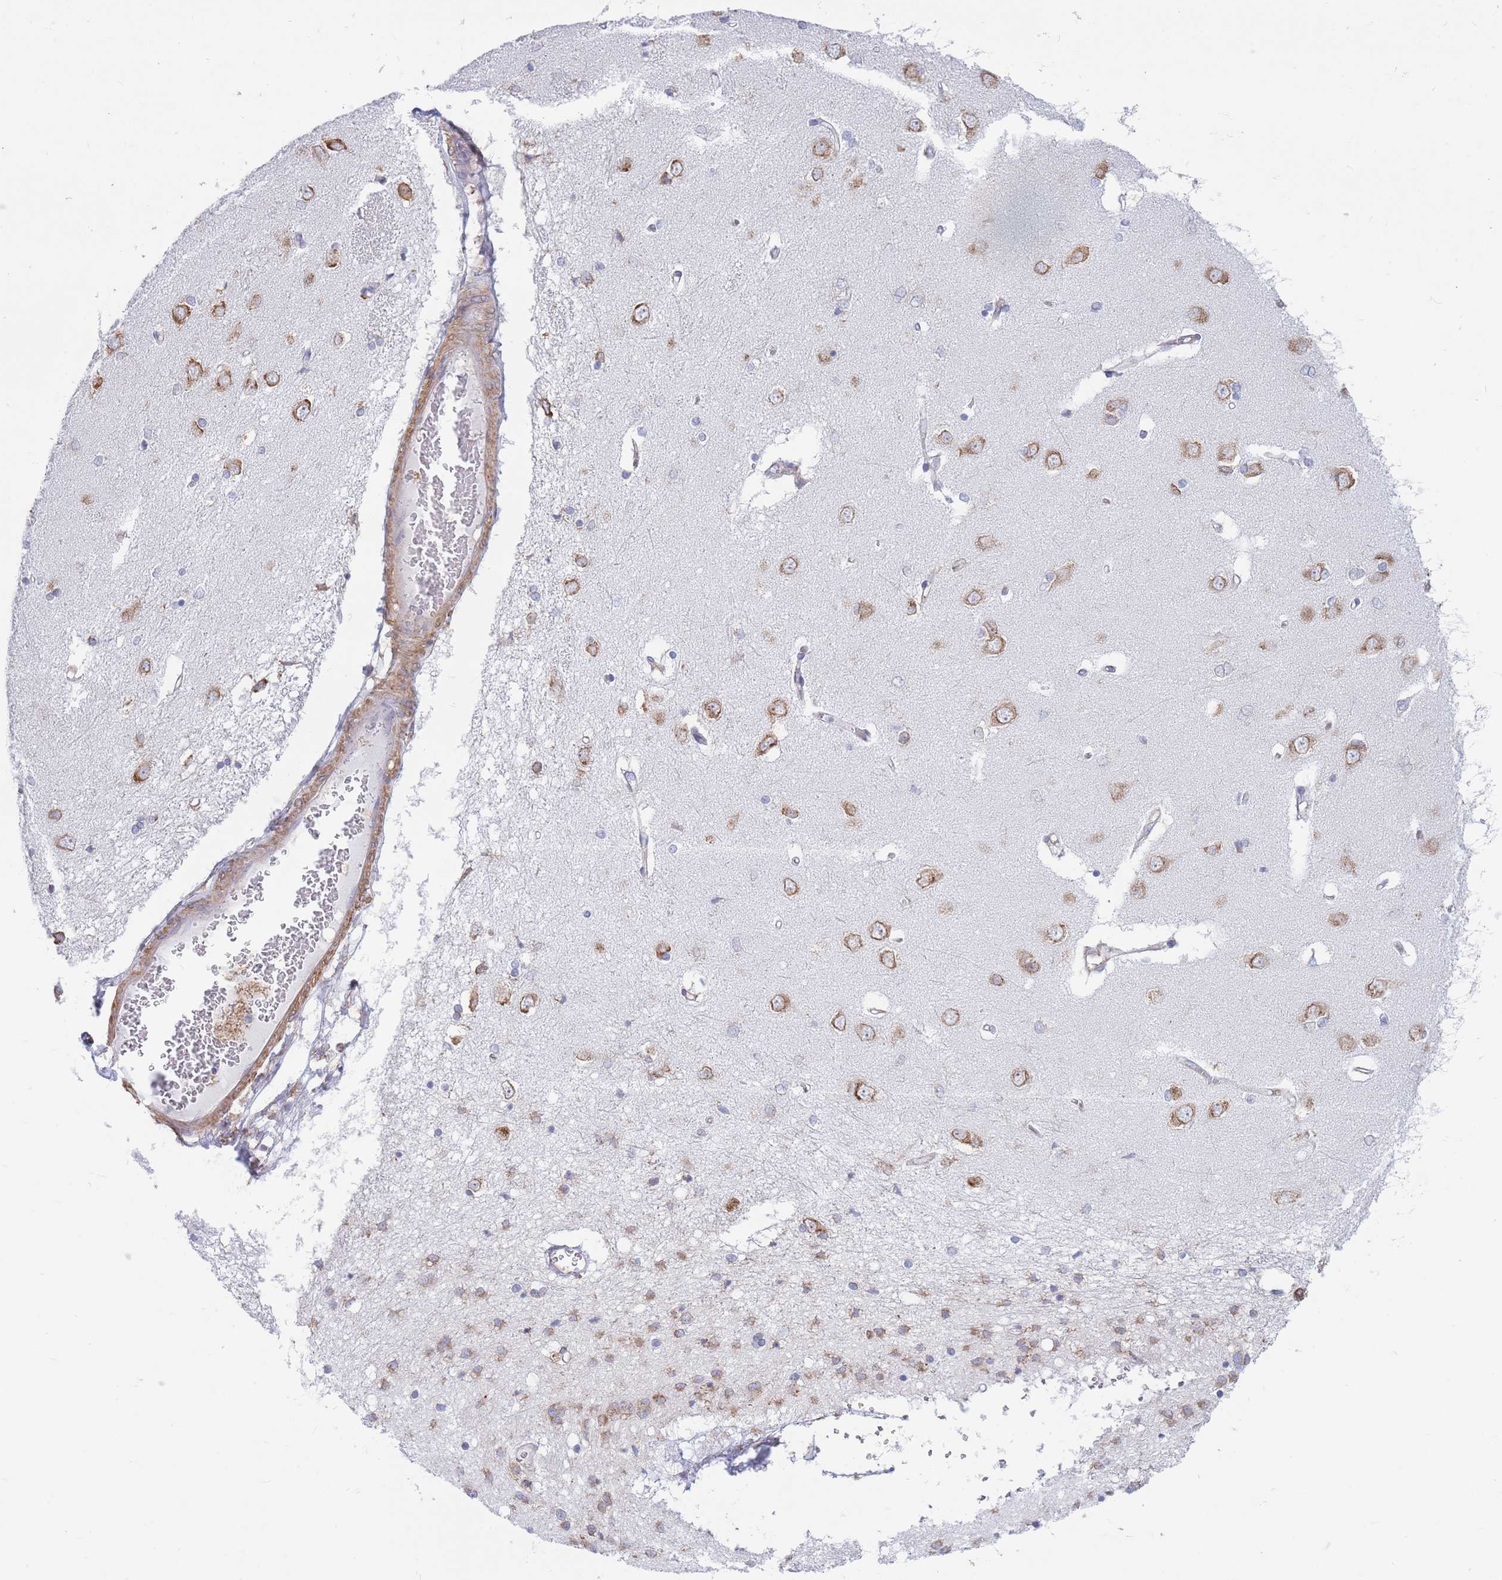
{"staining": {"intensity": "moderate", "quantity": "25%-75%", "location": "cytoplasmic/membranous"}, "tissue": "caudate", "cell_type": "Glial cells", "image_type": "normal", "snomed": [{"axis": "morphology", "description": "Normal tissue, NOS"}, {"axis": "topography", "description": "Lateral ventricle wall"}], "caption": "A brown stain shows moderate cytoplasmic/membranous expression of a protein in glial cells of normal human caudate. (Brightfield microscopy of DAB IHC at high magnification).", "gene": "RPL8", "patient": {"sex": "male", "age": 37}}